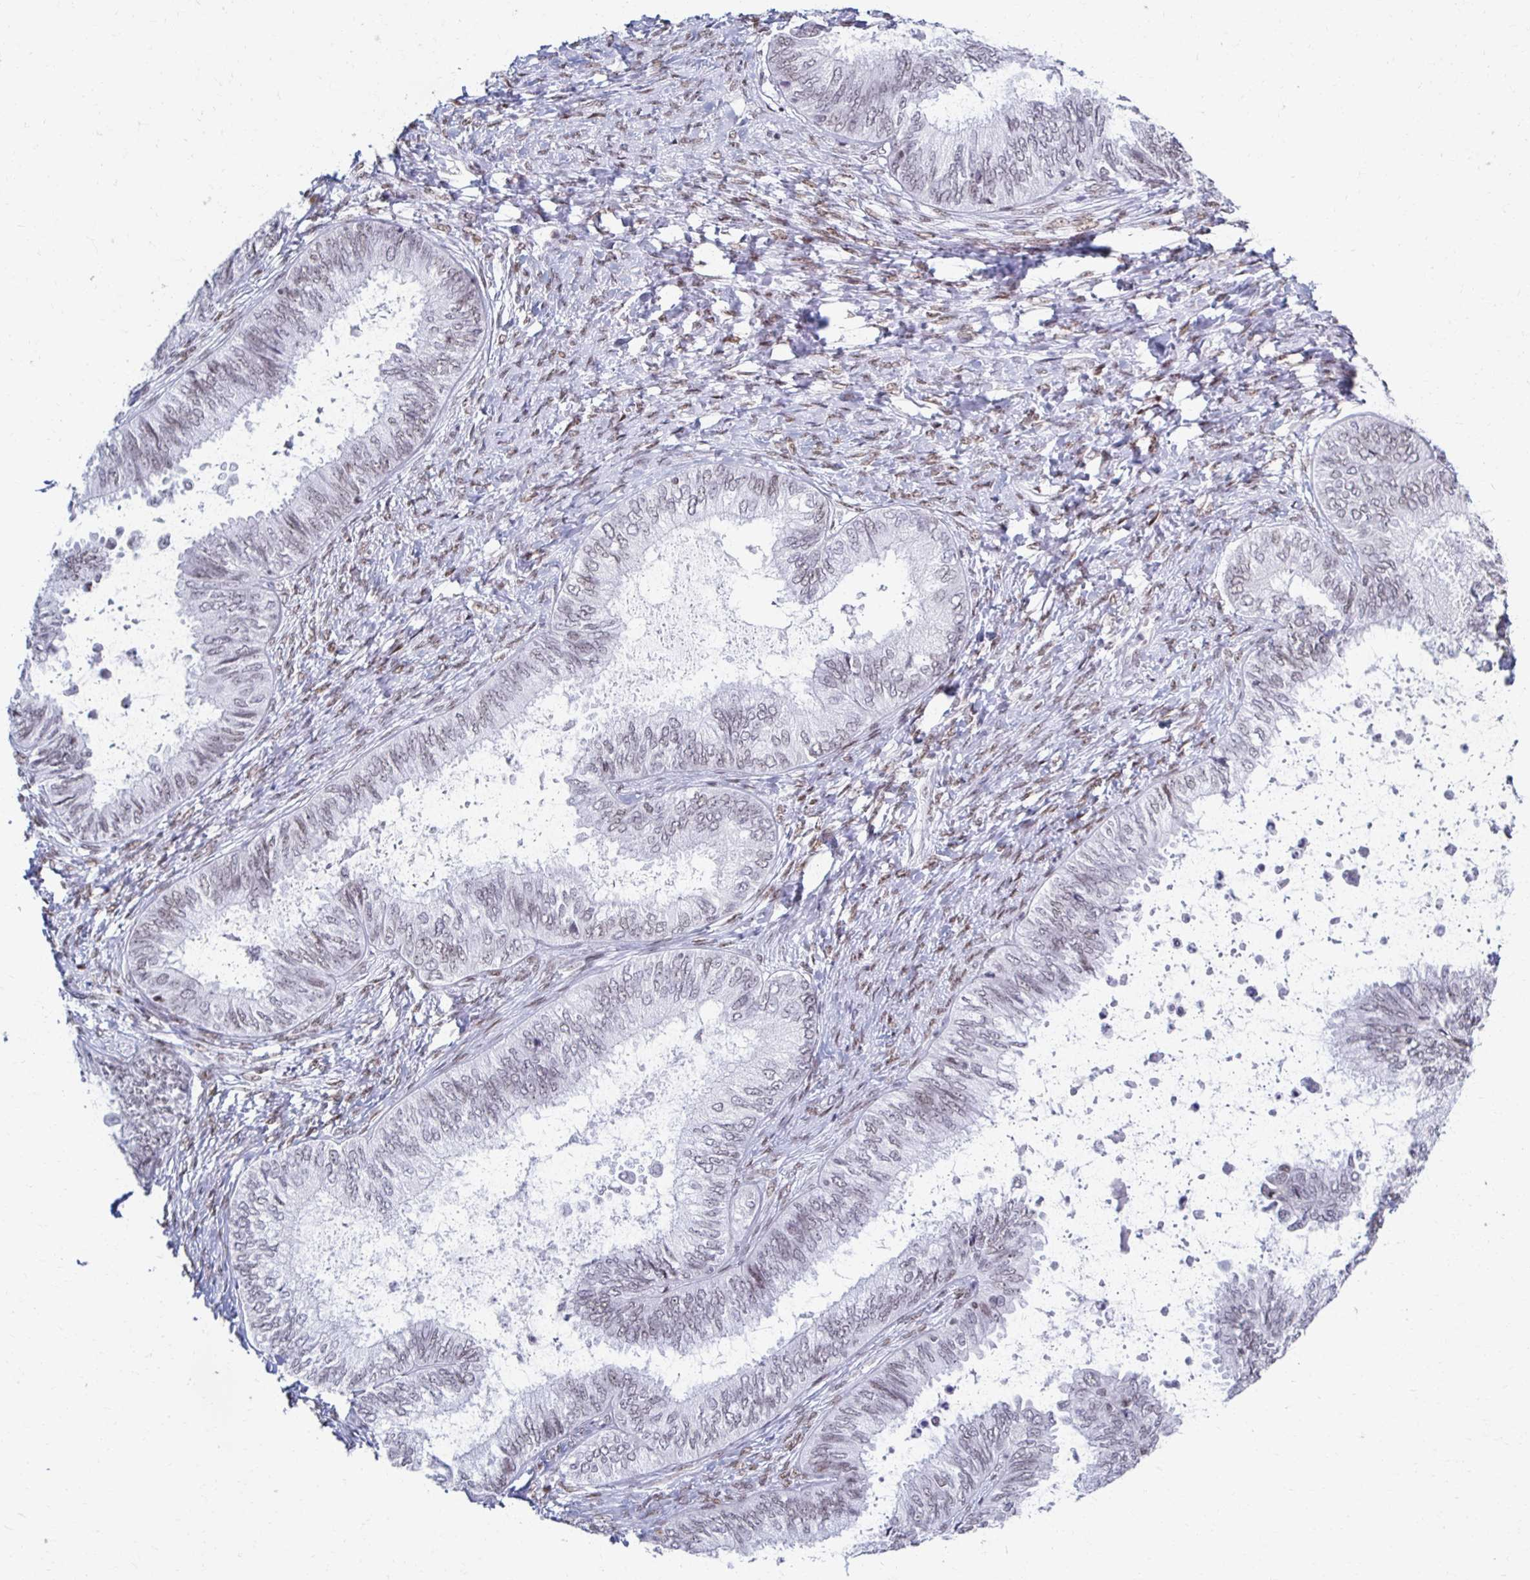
{"staining": {"intensity": "weak", "quantity": "<25%", "location": "nuclear"}, "tissue": "ovarian cancer", "cell_type": "Tumor cells", "image_type": "cancer", "snomed": [{"axis": "morphology", "description": "Carcinoma, endometroid"}, {"axis": "topography", "description": "Ovary"}], "caption": "Immunohistochemistry (IHC) histopathology image of human ovarian cancer (endometroid carcinoma) stained for a protein (brown), which exhibits no staining in tumor cells.", "gene": "IRF7", "patient": {"sex": "female", "age": 70}}